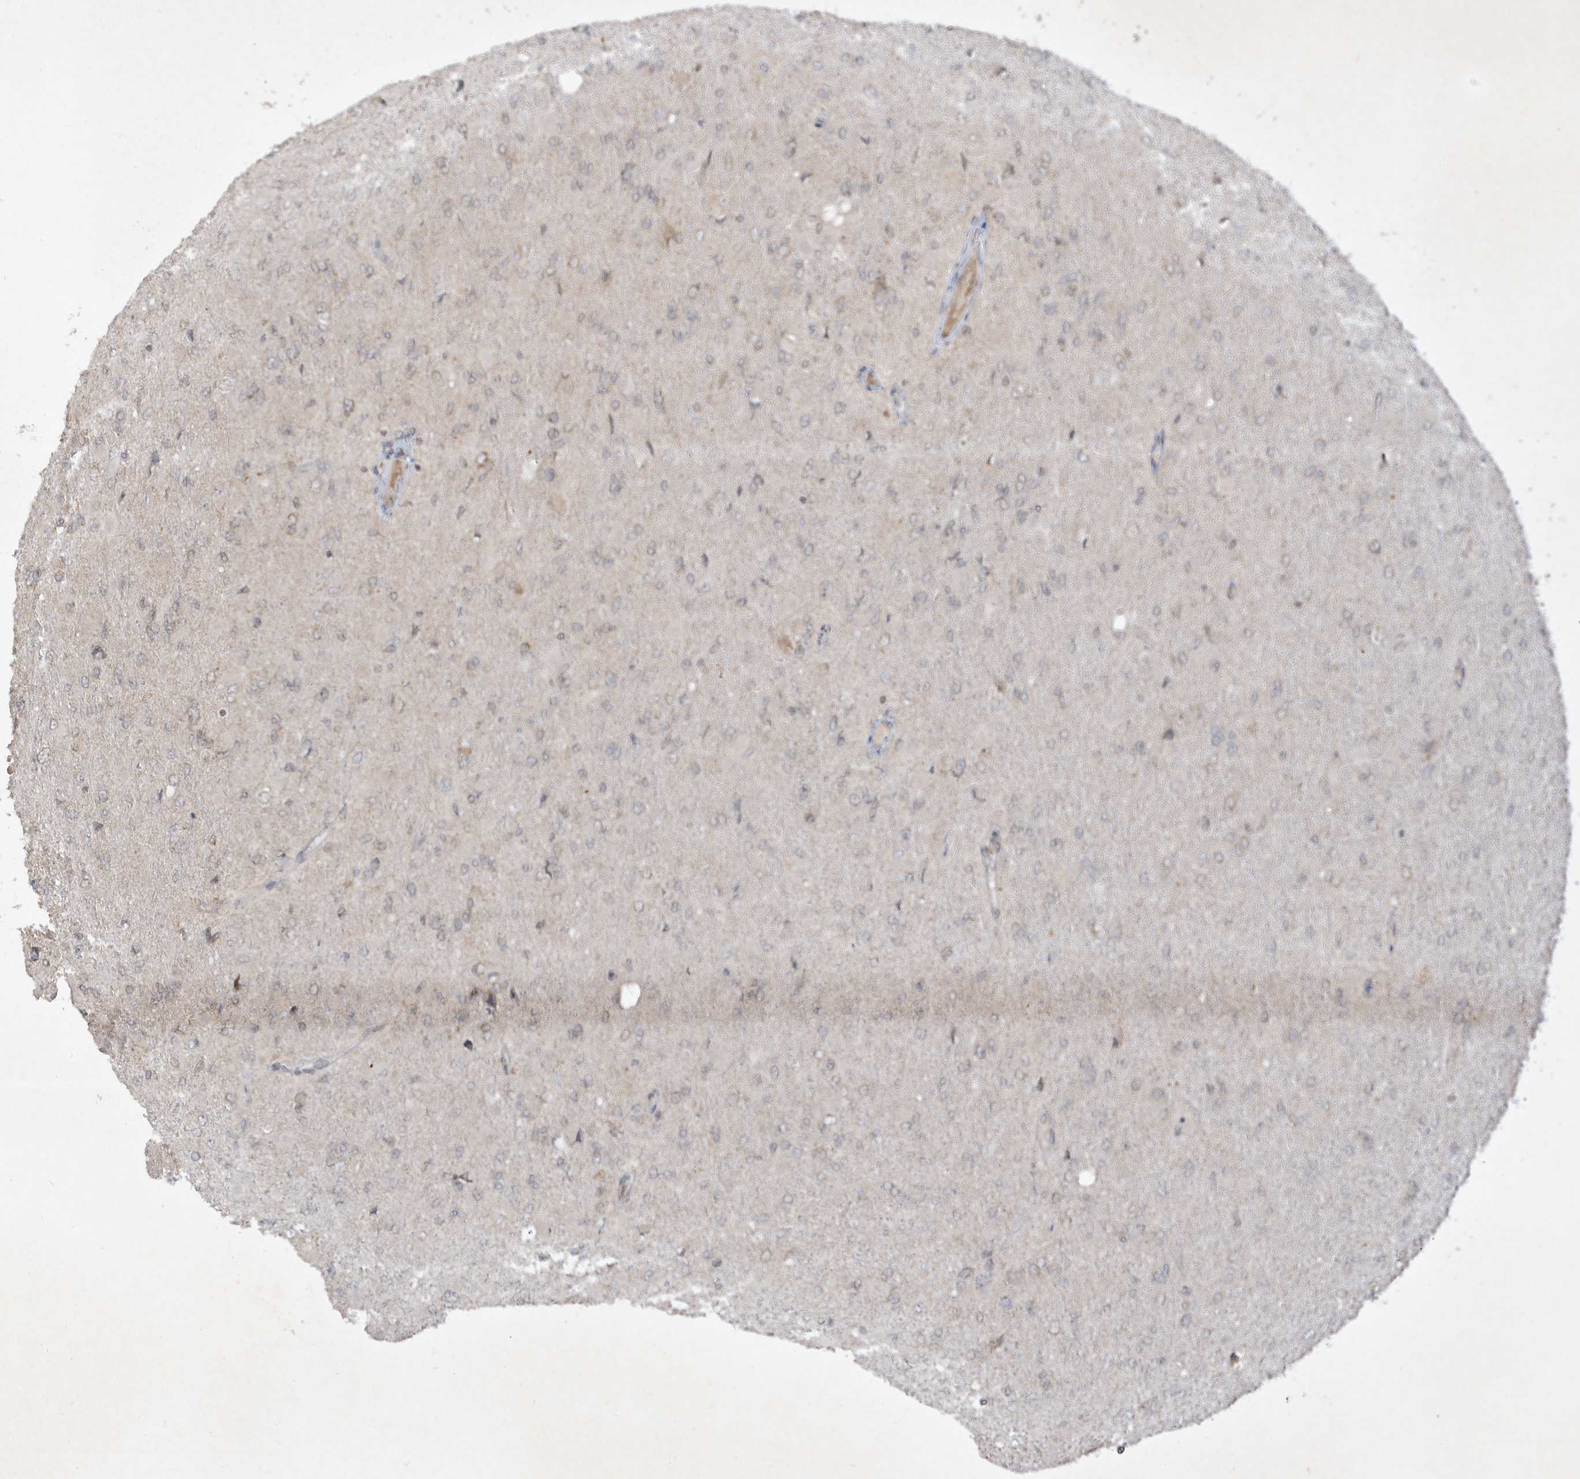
{"staining": {"intensity": "weak", "quantity": "<25%", "location": "cytoplasmic/membranous"}, "tissue": "glioma", "cell_type": "Tumor cells", "image_type": "cancer", "snomed": [{"axis": "morphology", "description": "Glioma, malignant, High grade"}, {"axis": "topography", "description": "Cerebral cortex"}], "caption": "Malignant high-grade glioma stained for a protein using immunohistochemistry (IHC) exhibits no positivity tumor cells.", "gene": "ZNF213", "patient": {"sex": "female", "age": 36}}